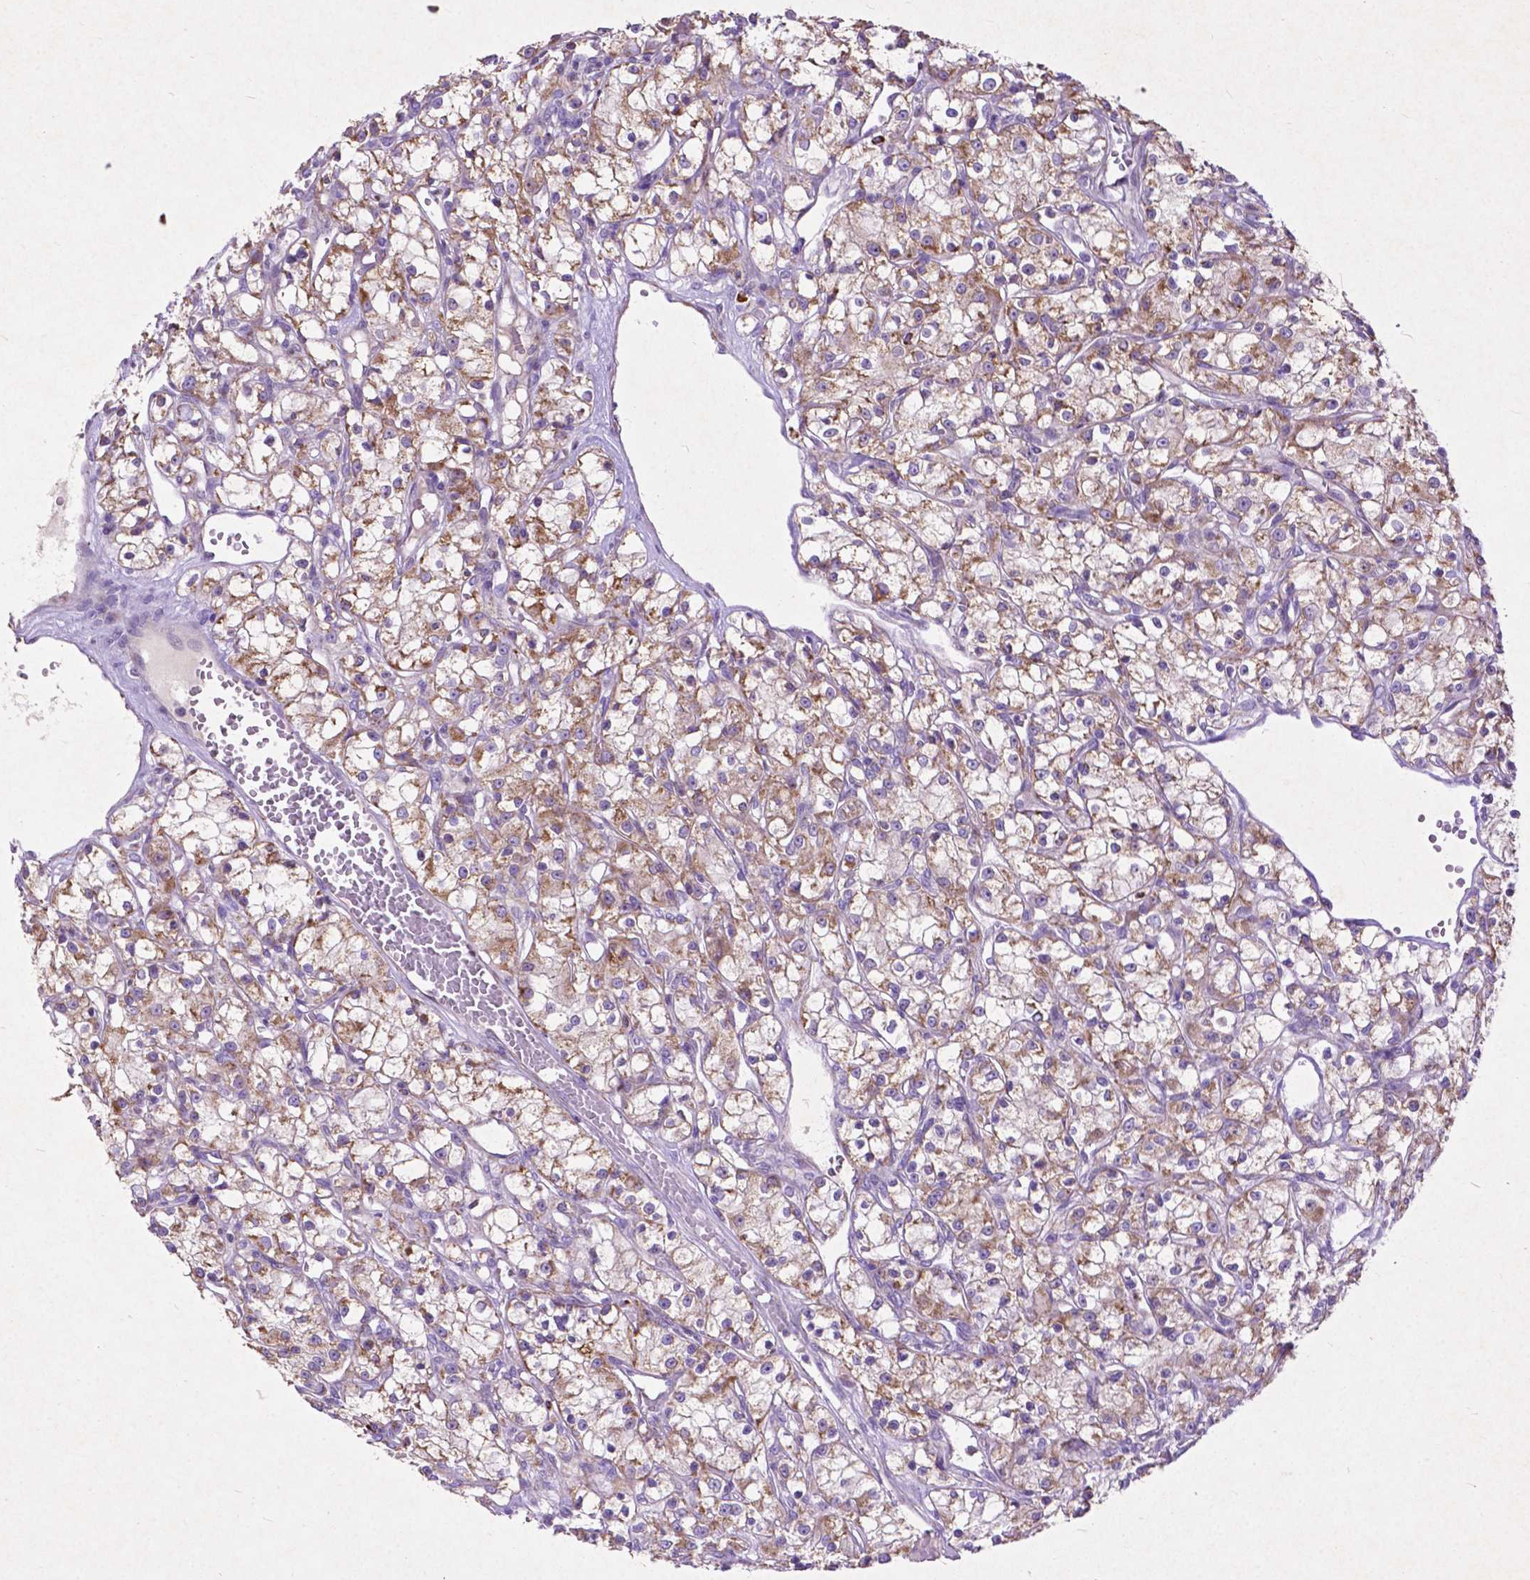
{"staining": {"intensity": "moderate", "quantity": "25%-75%", "location": "cytoplasmic/membranous"}, "tissue": "renal cancer", "cell_type": "Tumor cells", "image_type": "cancer", "snomed": [{"axis": "morphology", "description": "Adenocarcinoma, NOS"}, {"axis": "topography", "description": "Kidney"}], "caption": "Immunohistochemical staining of human adenocarcinoma (renal) exhibits medium levels of moderate cytoplasmic/membranous staining in approximately 25%-75% of tumor cells.", "gene": "THEGL", "patient": {"sex": "female", "age": 59}}